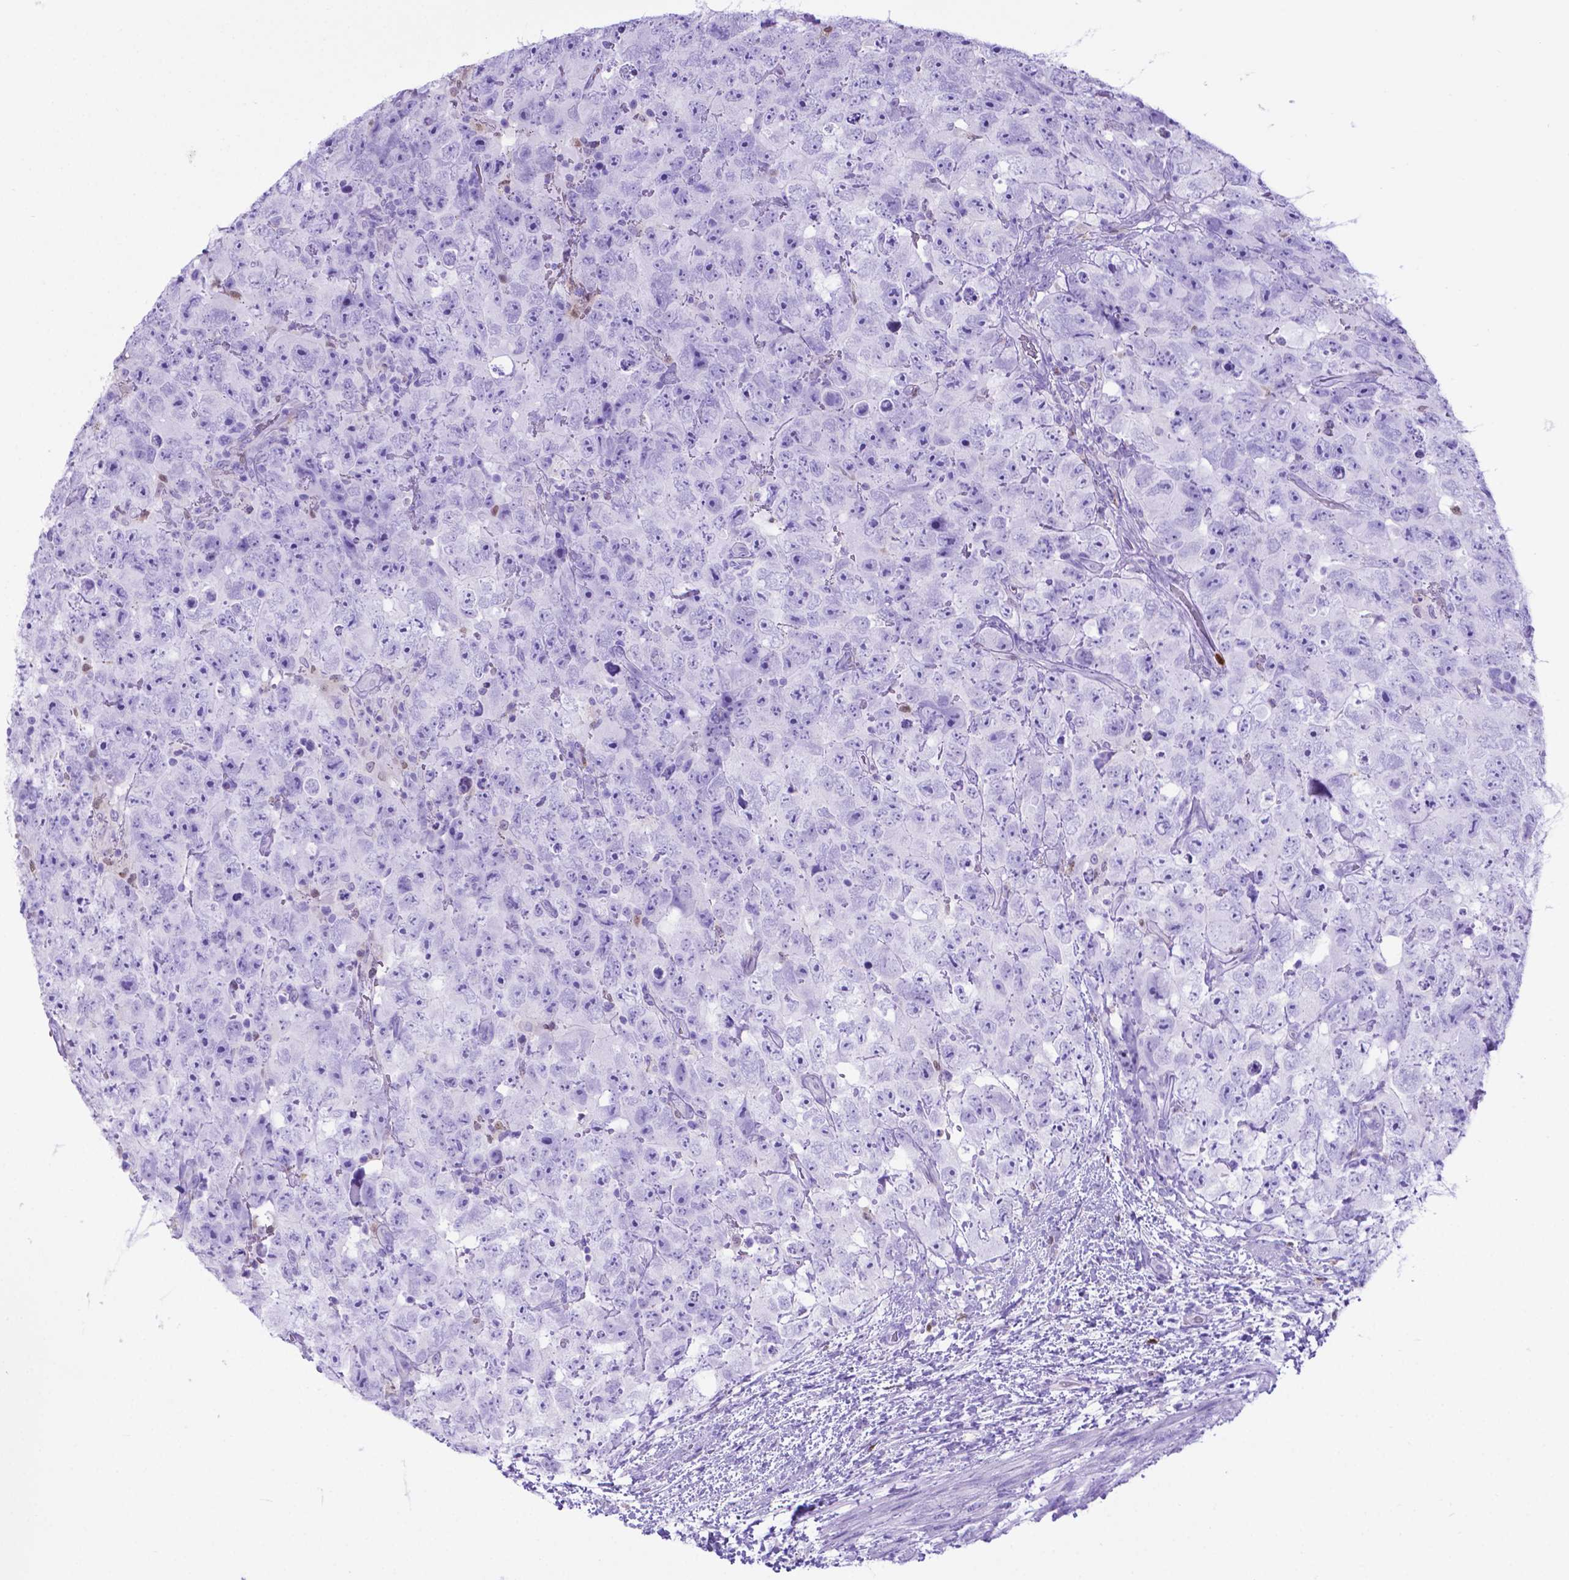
{"staining": {"intensity": "negative", "quantity": "none", "location": "none"}, "tissue": "testis cancer", "cell_type": "Tumor cells", "image_type": "cancer", "snomed": [{"axis": "morphology", "description": "Carcinoma, Embryonal, NOS"}, {"axis": "topography", "description": "Testis"}], "caption": "This is an IHC image of human embryonal carcinoma (testis). There is no expression in tumor cells.", "gene": "LZTR1", "patient": {"sex": "male", "age": 24}}